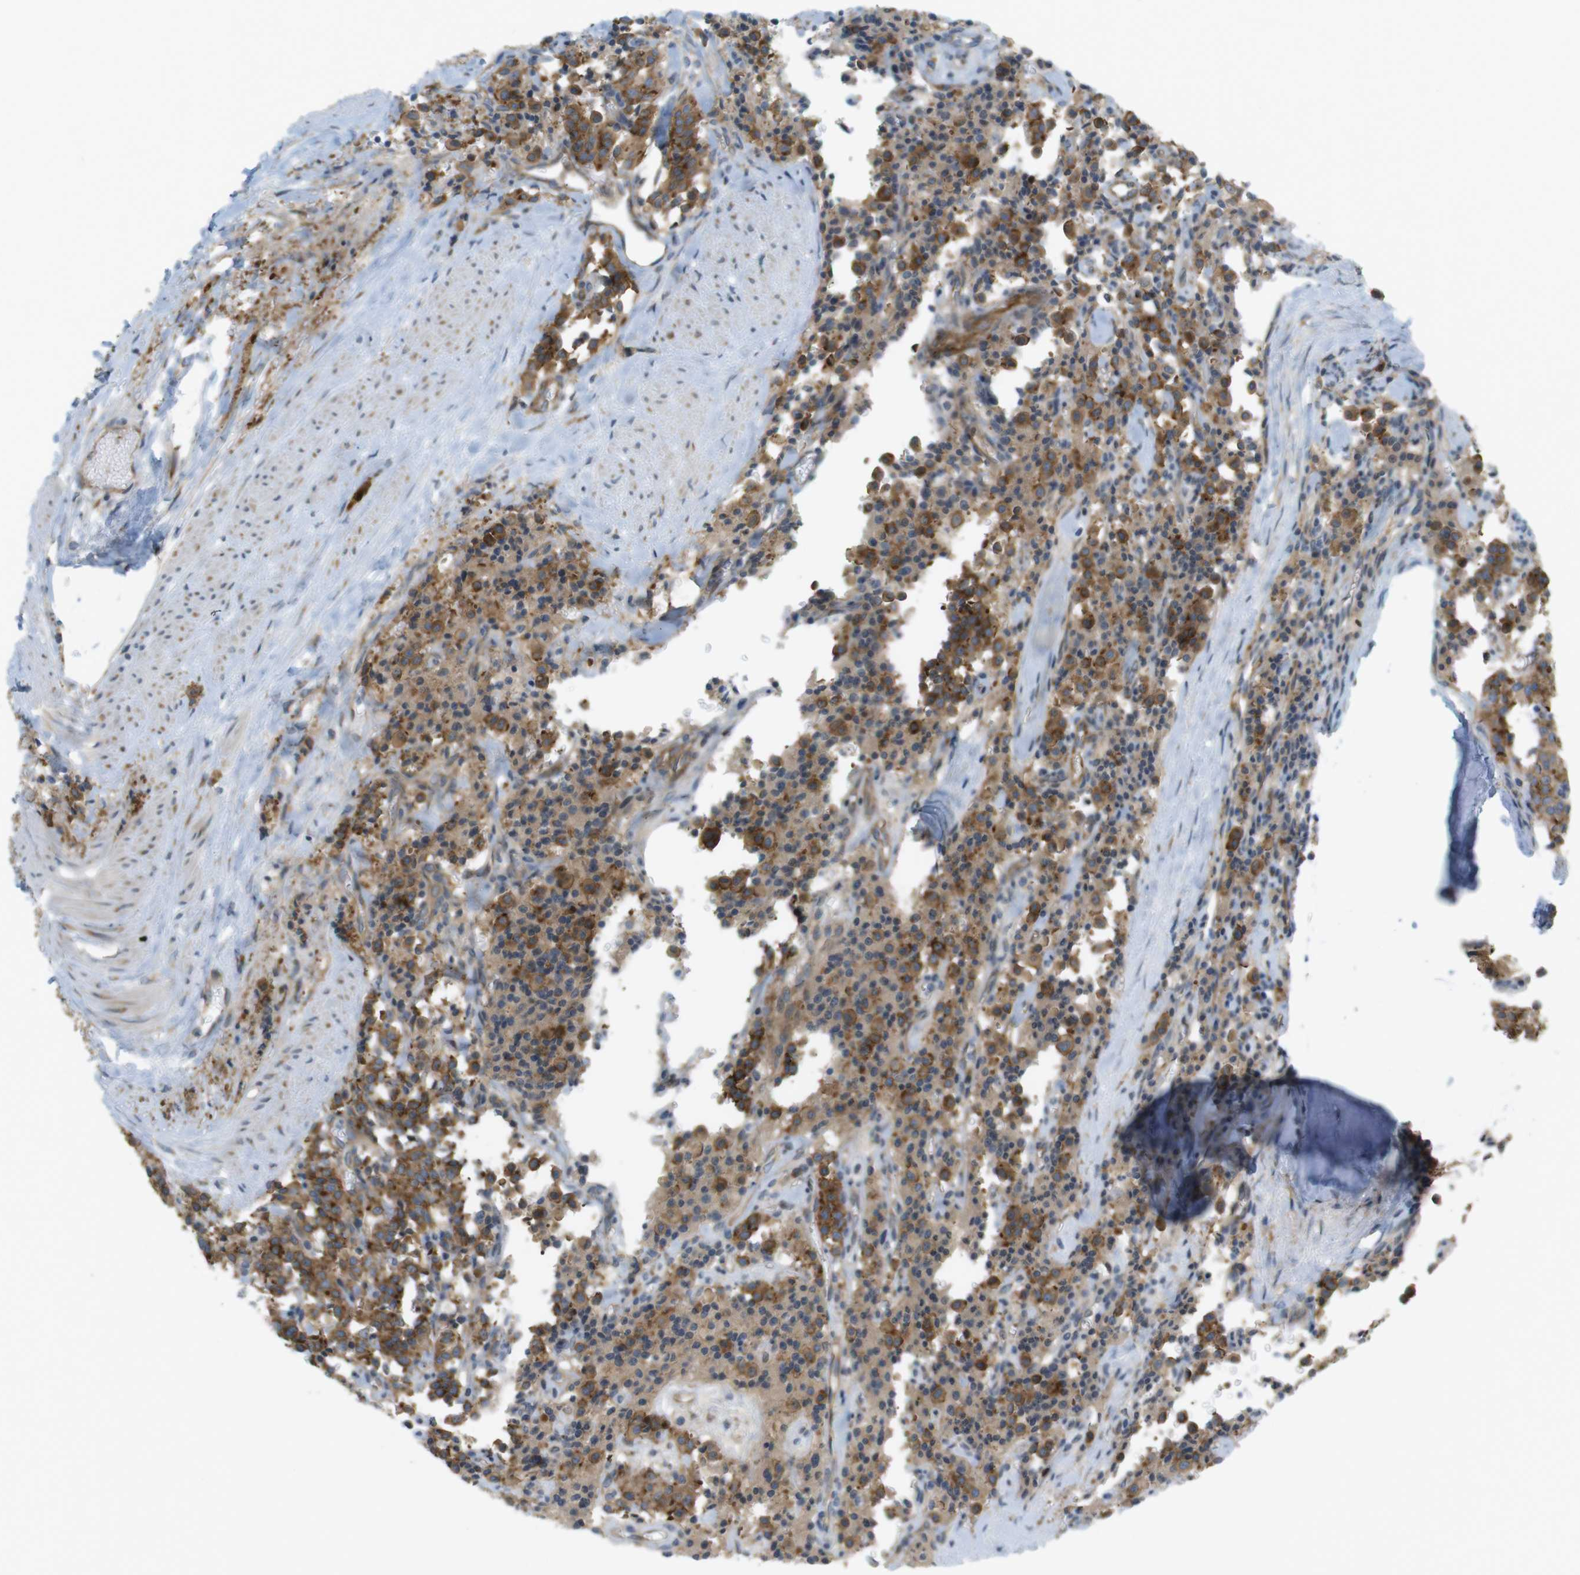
{"staining": {"intensity": "moderate", "quantity": ">75%", "location": "cytoplasmic/membranous"}, "tissue": "carcinoid", "cell_type": "Tumor cells", "image_type": "cancer", "snomed": [{"axis": "morphology", "description": "Carcinoid, malignant, NOS"}, {"axis": "topography", "description": "Lung"}], "caption": "The immunohistochemical stain shows moderate cytoplasmic/membranous staining in tumor cells of carcinoid tissue. (DAB (3,3'-diaminobenzidine) = brown stain, brightfield microscopy at high magnification).", "gene": "GJC3", "patient": {"sex": "male", "age": 30}}